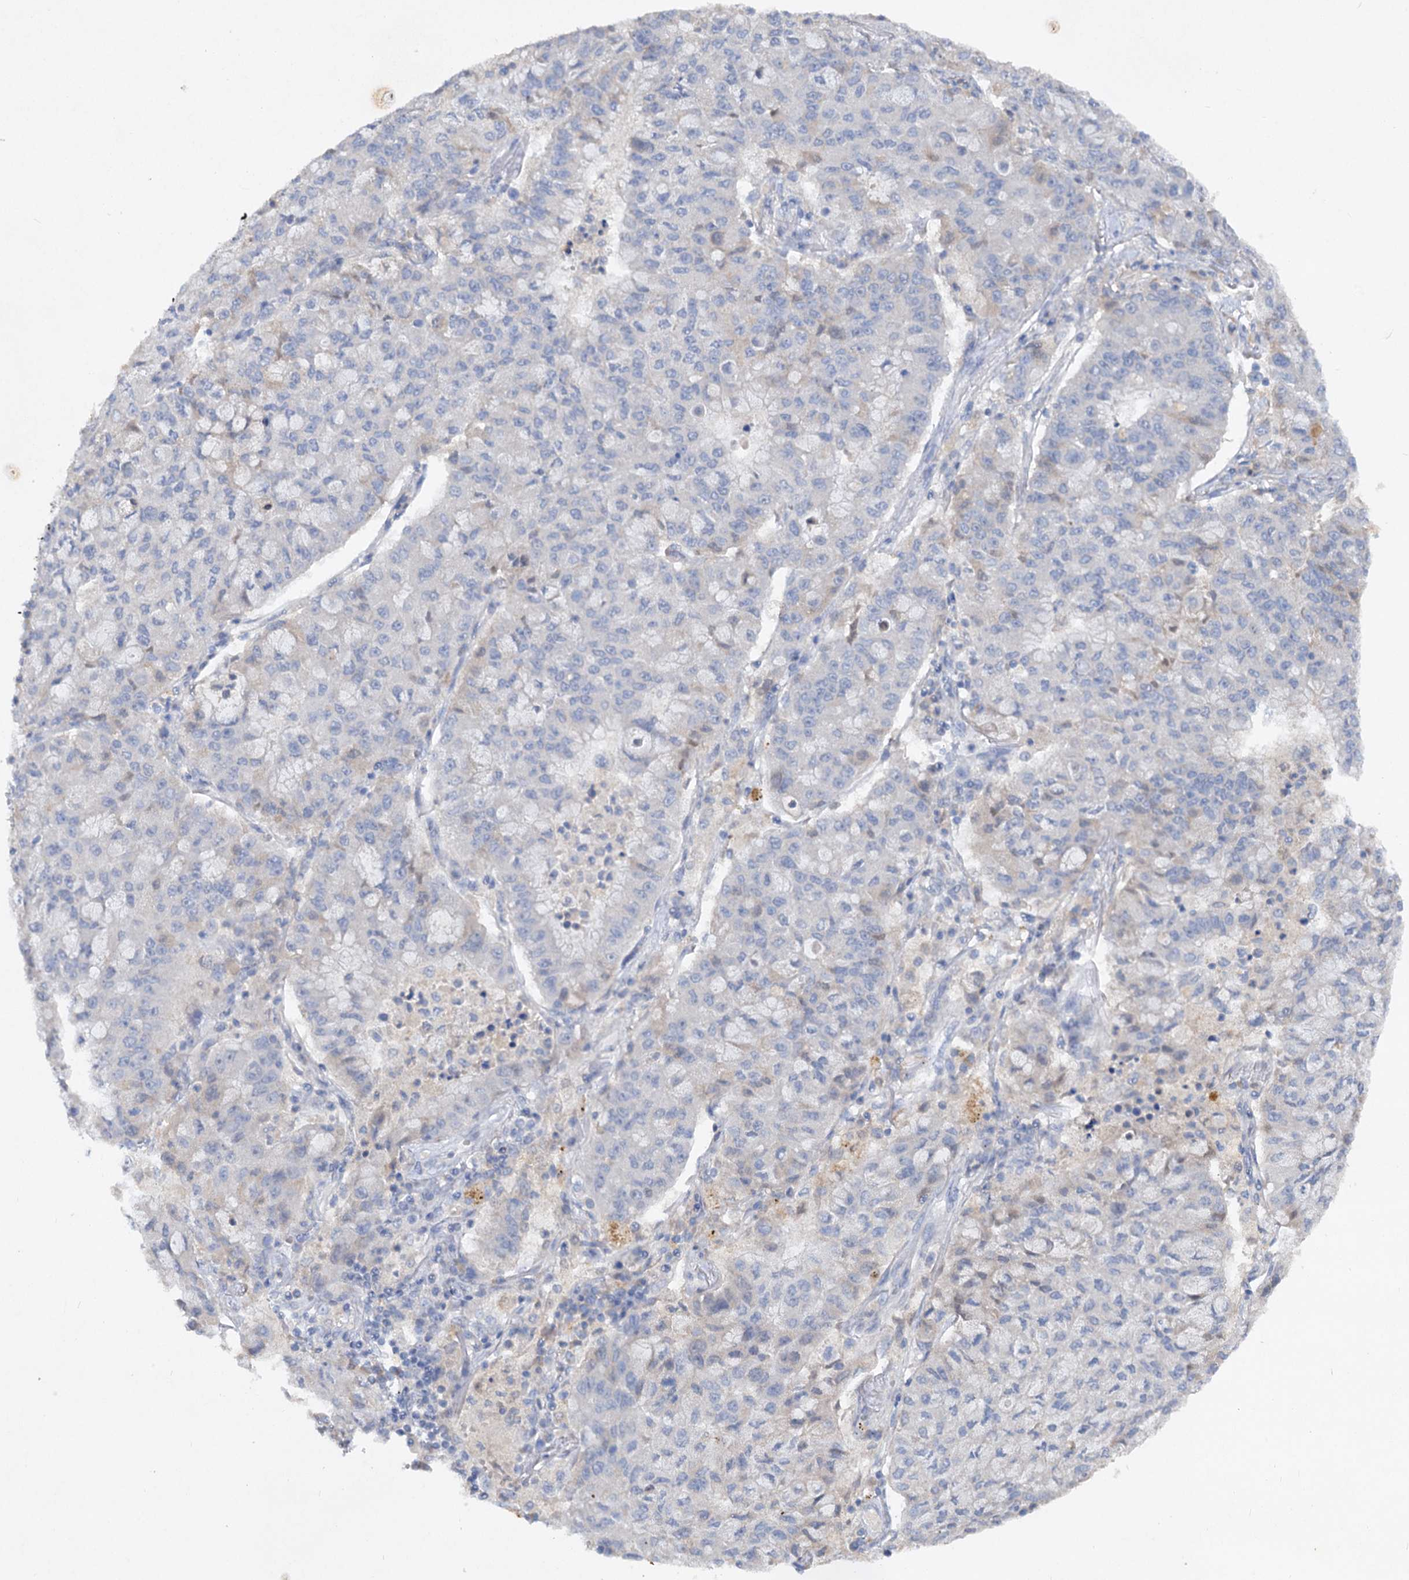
{"staining": {"intensity": "negative", "quantity": "none", "location": "none"}, "tissue": "lung cancer", "cell_type": "Tumor cells", "image_type": "cancer", "snomed": [{"axis": "morphology", "description": "Squamous cell carcinoma, NOS"}, {"axis": "topography", "description": "Lung"}], "caption": "Immunohistochemistry (IHC) photomicrograph of lung cancer (squamous cell carcinoma) stained for a protein (brown), which shows no expression in tumor cells.", "gene": "ATP4A", "patient": {"sex": "male", "age": 74}}